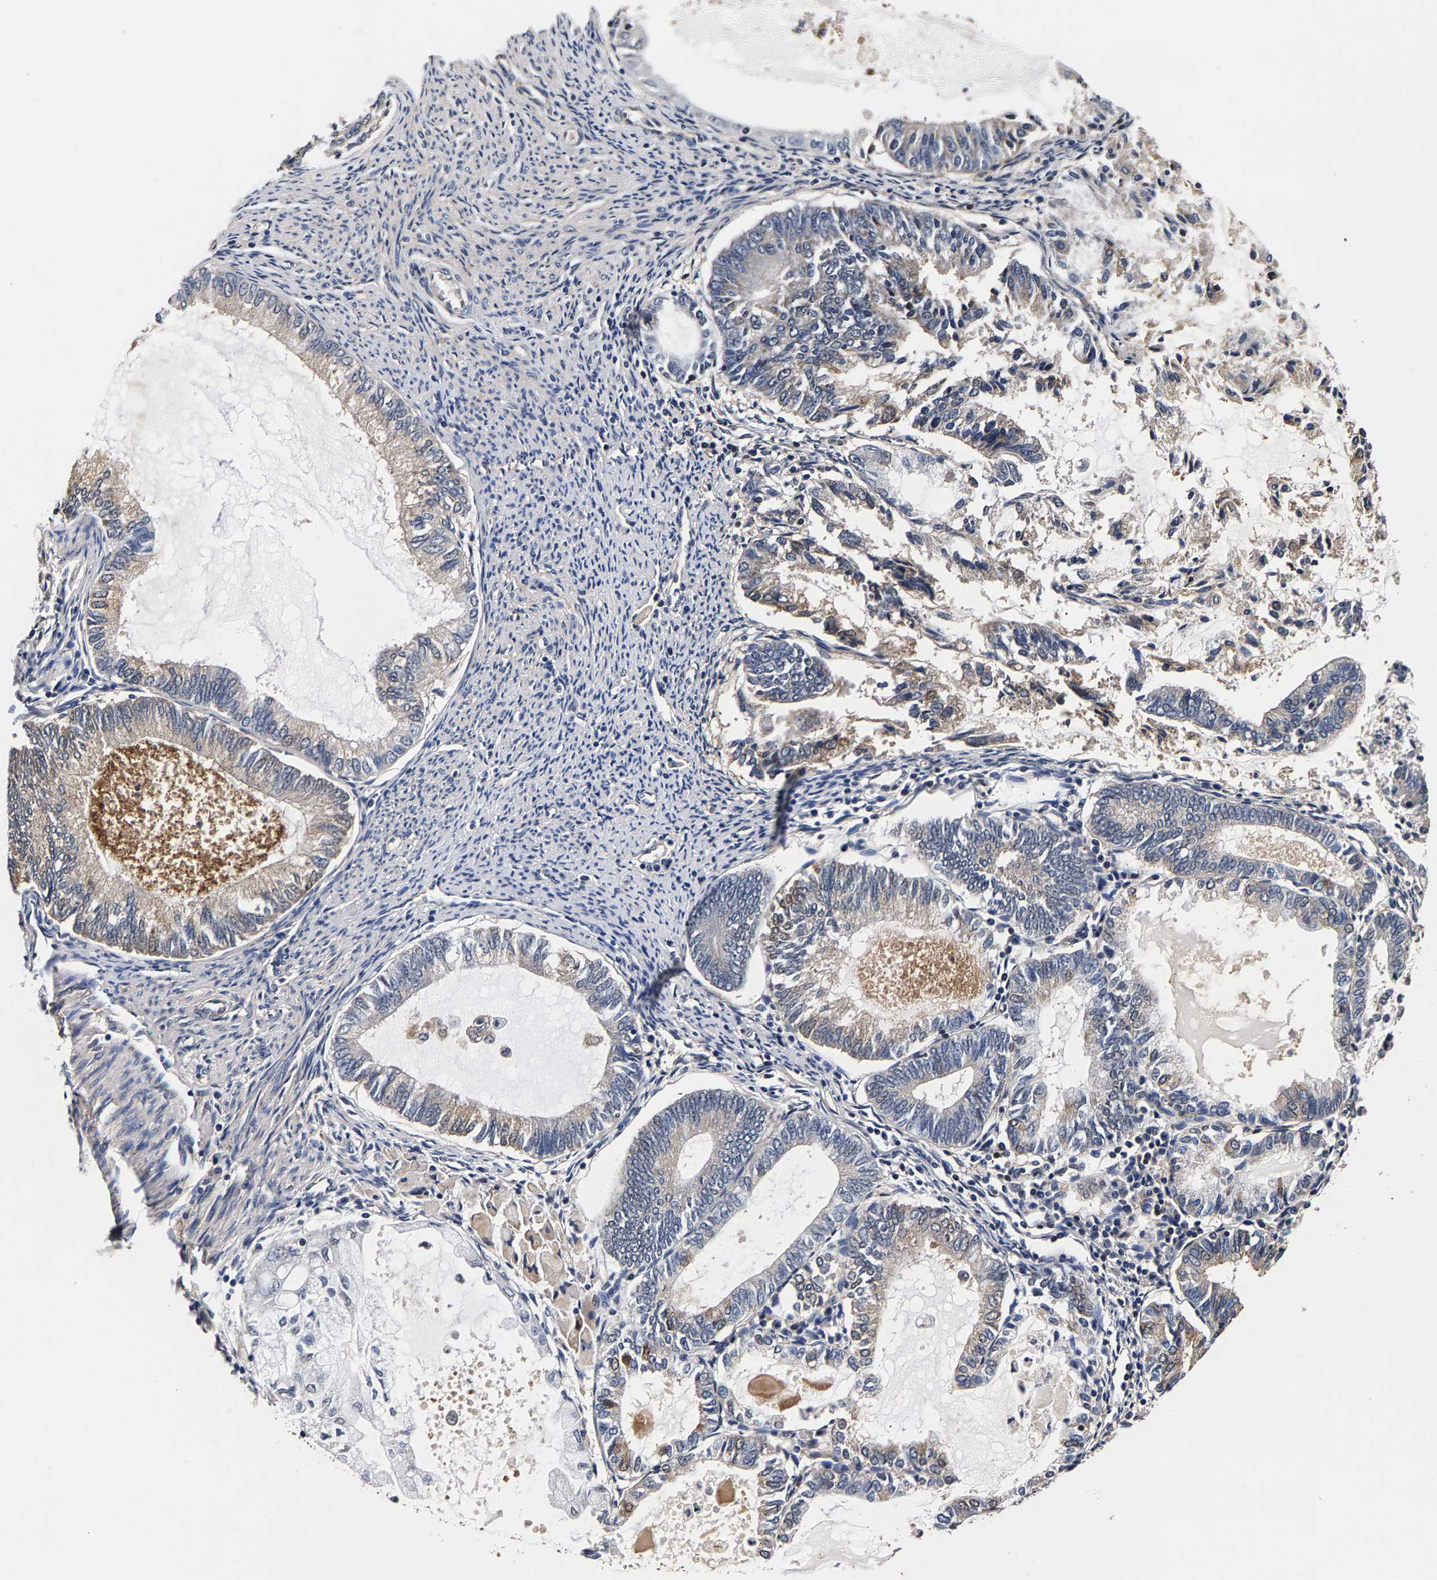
{"staining": {"intensity": "weak", "quantity": "<25%", "location": "cytoplasmic/membranous"}, "tissue": "endometrial cancer", "cell_type": "Tumor cells", "image_type": "cancer", "snomed": [{"axis": "morphology", "description": "Adenocarcinoma, NOS"}, {"axis": "topography", "description": "Endometrium"}], "caption": "DAB immunohistochemical staining of adenocarcinoma (endometrial) reveals no significant expression in tumor cells. Brightfield microscopy of IHC stained with DAB (3,3'-diaminobenzidine) (brown) and hematoxylin (blue), captured at high magnification.", "gene": "MARCHF7", "patient": {"sex": "female", "age": 86}}